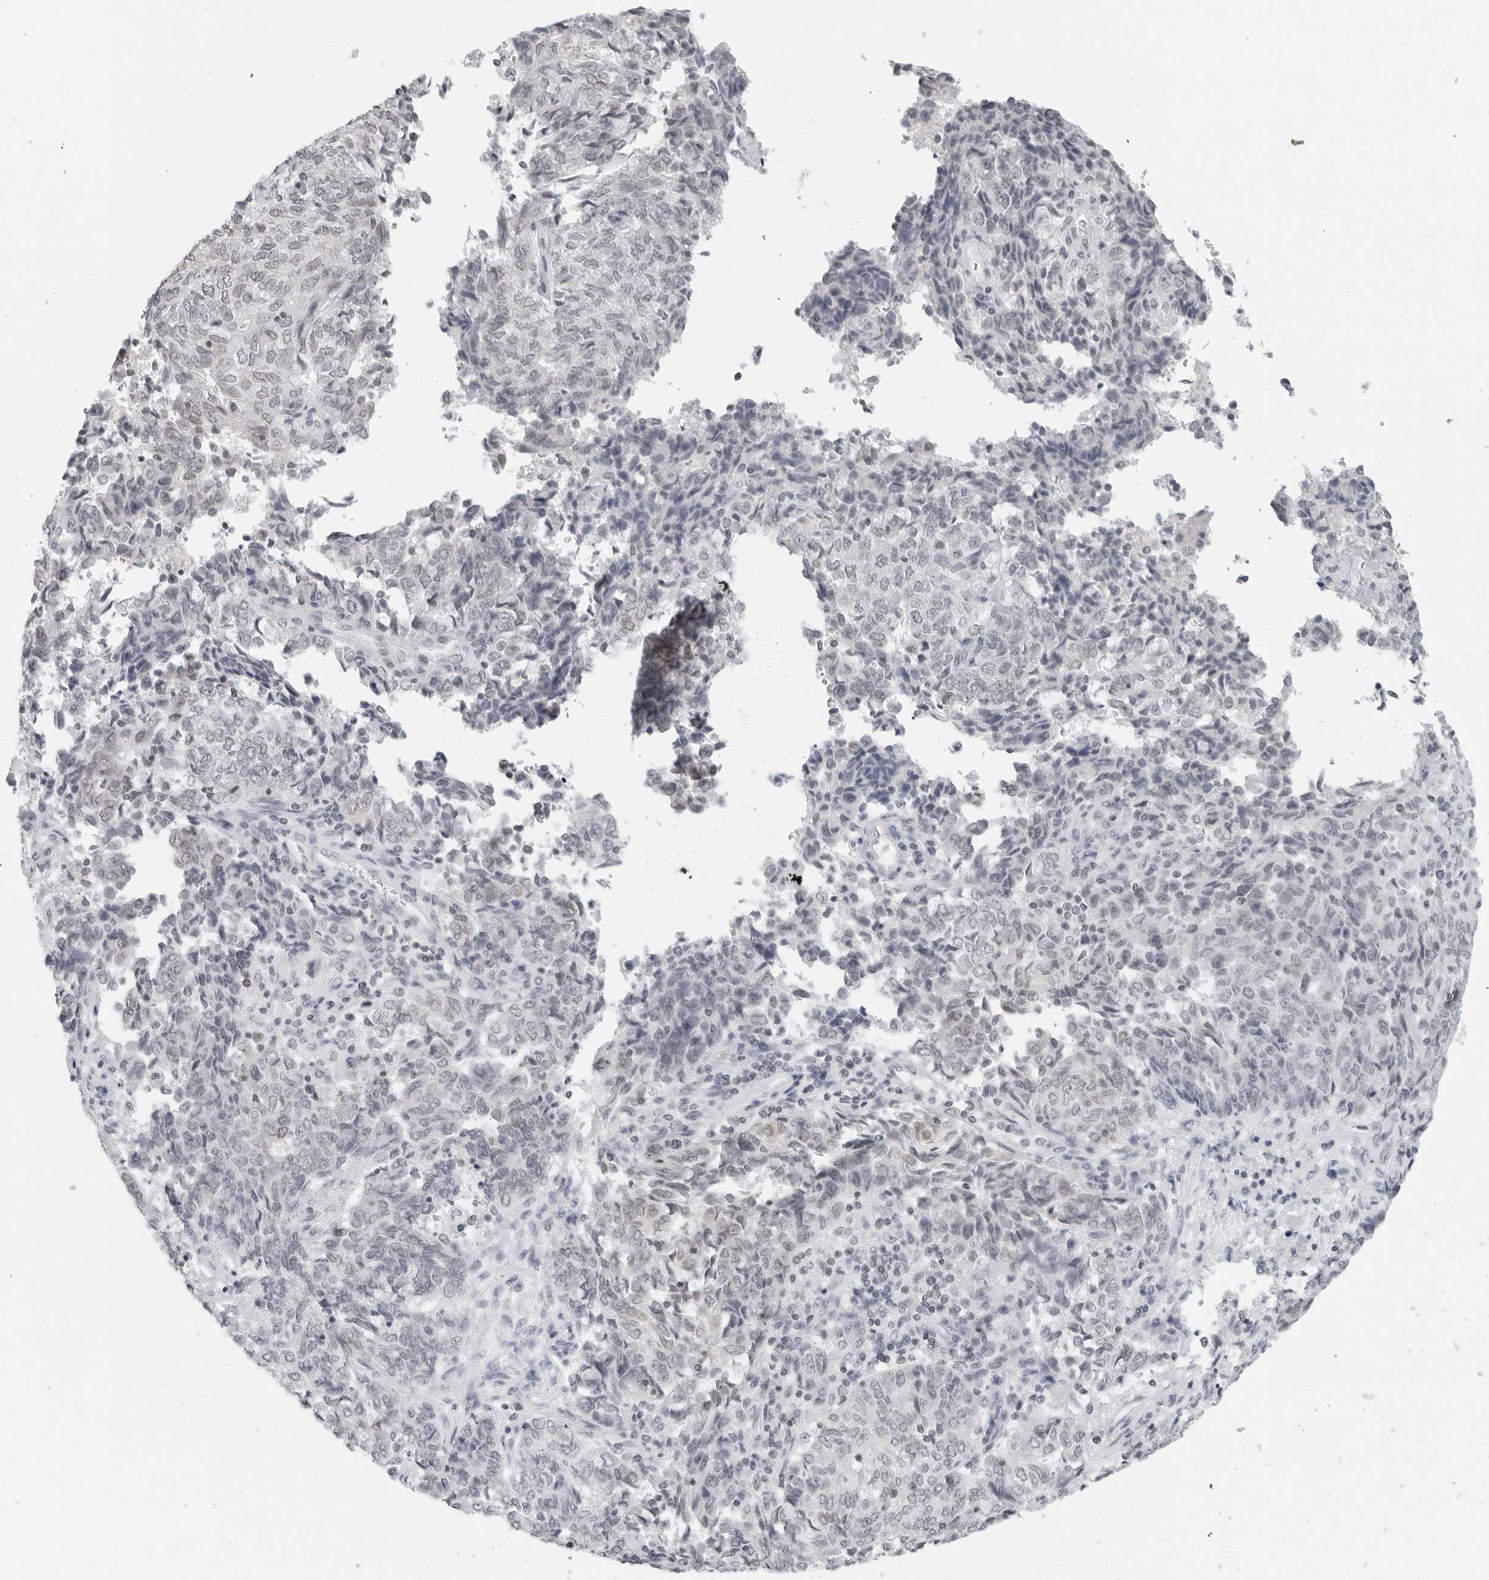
{"staining": {"intensity": "negative", "quantity": "none", "location": "none"}, "tissue": "endometrial cancer", "cell_type": "Tumor cells", "image_type": "cancer", "snomed": [{"axis": "morphology", "description": "Adenocarcinoma, NOS"}, {"axis": "topography", "description": "Endometrium"}], "caption": "This image is of endometrial cancer (adenocarcinoma) stained with IHC to label a protein in brown with the nuclei are counter-stained blue. There is no expression in tumor cells.", "gene": "FLG2", "patient": {"sex": "female", "age": 80}}